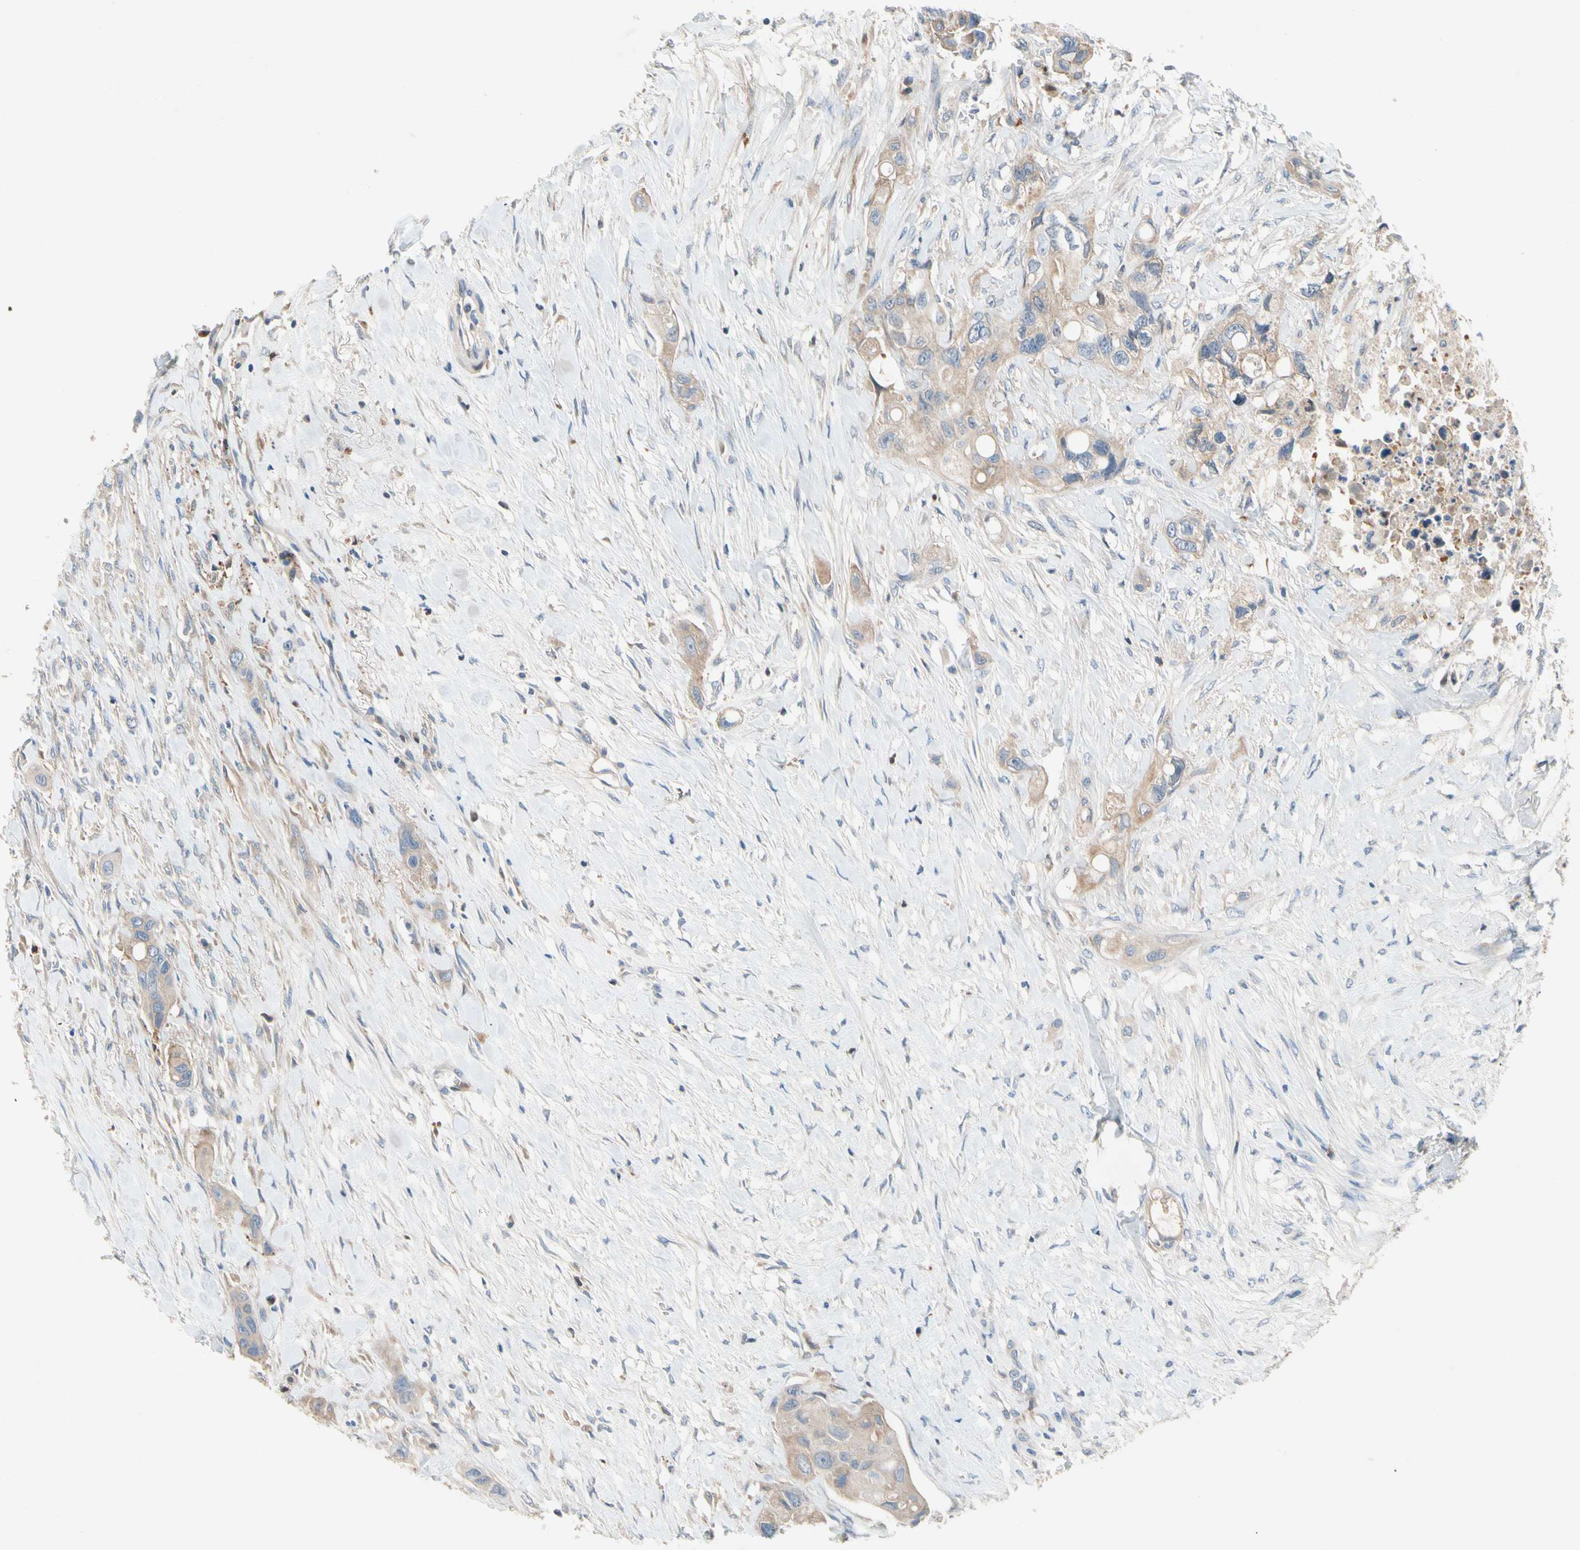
{"staining": {"intensity": "moderate", "quantity": ">75%", "location": "cytoplasmic/membranous"}, "tissue": "colorectal cancer", "cell_type": "Tumor cells", "image_type": "cancer", "snomed": [{"axis": "morphology", "description": "Adenocarcinoma, NOS"}, {"axis": "topography", "description": "Colon"}], "caption": "A high-resolution histopathology image shows IHC staining of colorectal cancer, which reveals moderate cytoplasmic/membranous staining in about >75% of tumor cells.", "gene": "NDFIP2", "patient": {"sex": "female", "age": 57}}